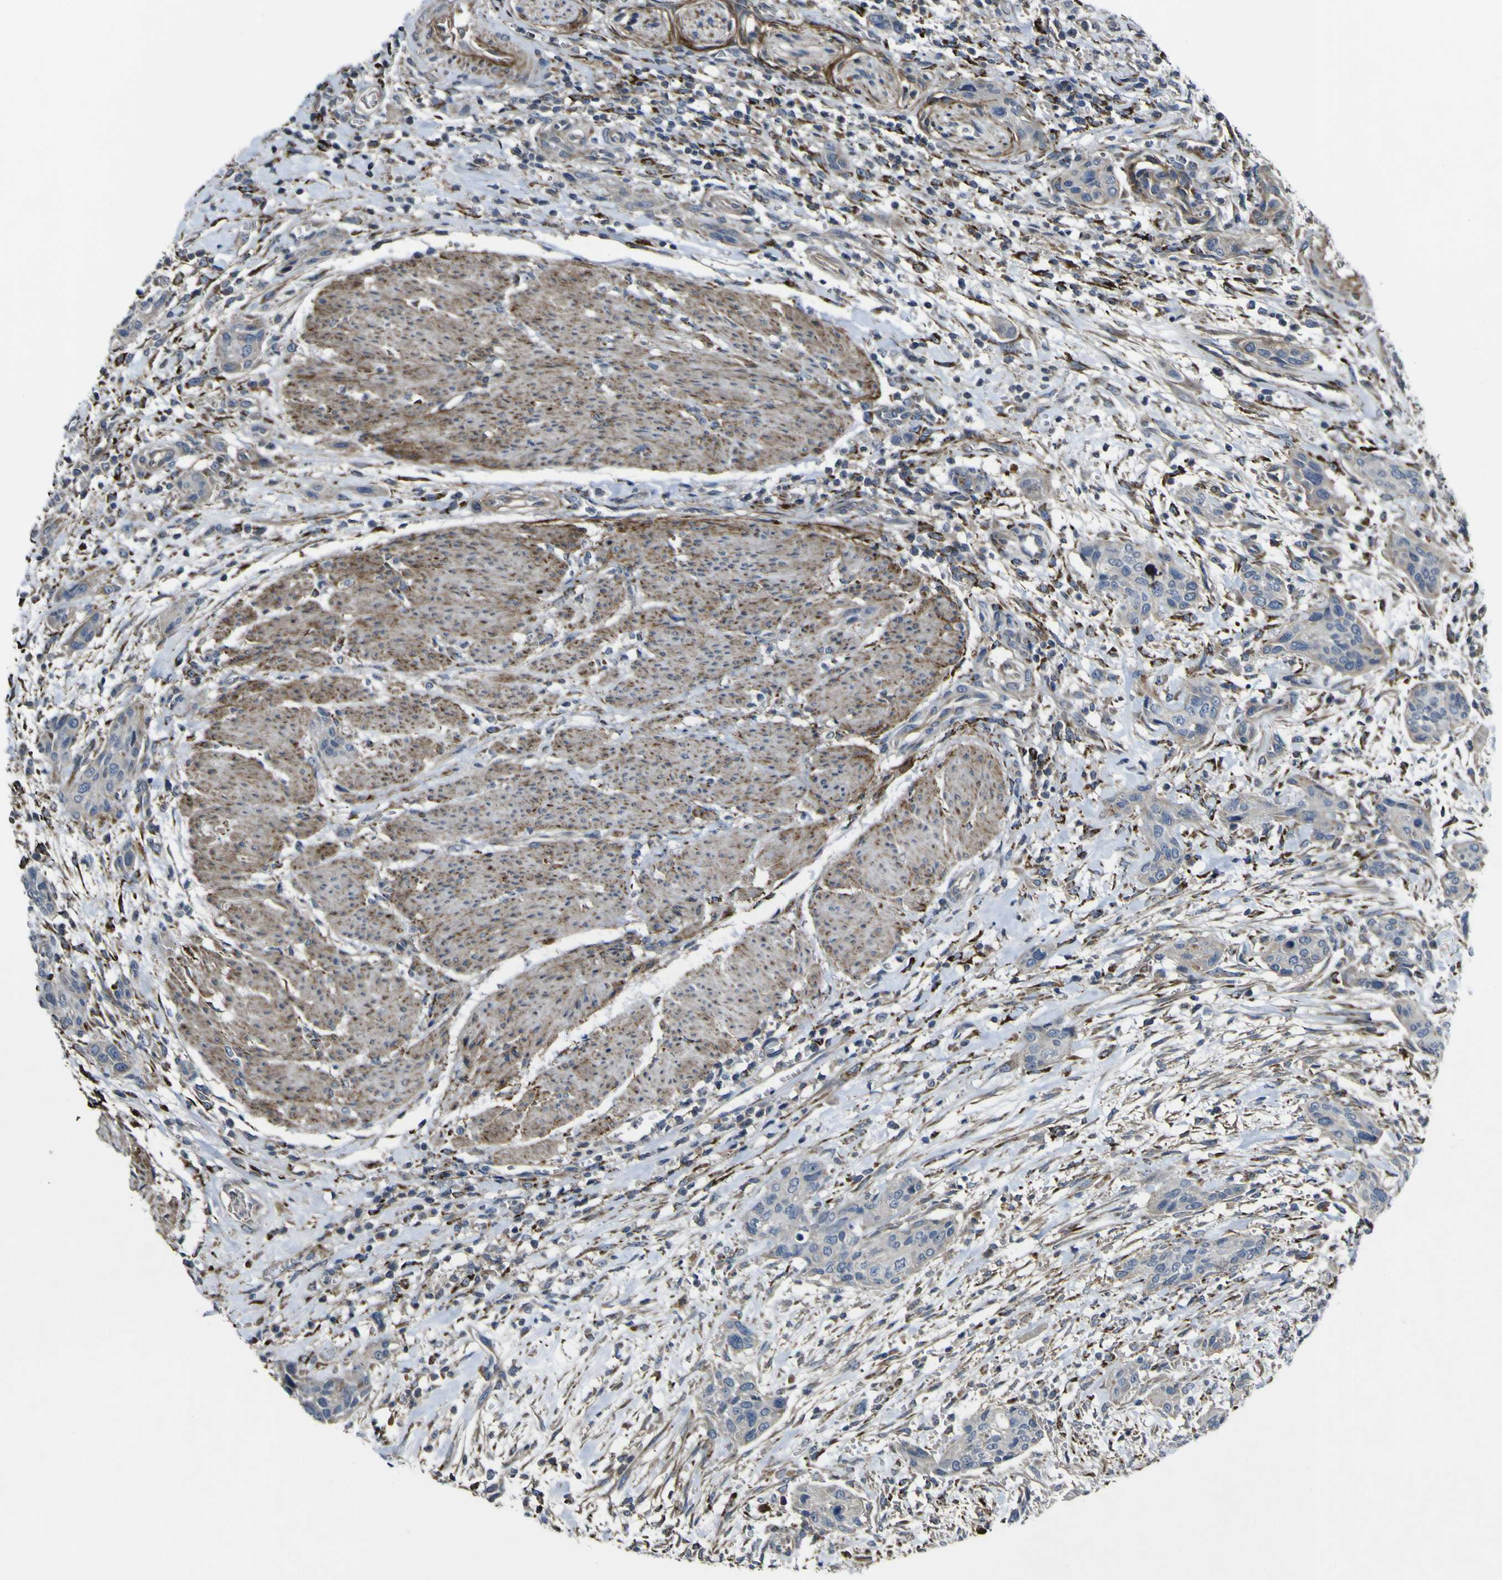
{"staining": {"intensity": "negative", "quantity": "none", "location": "none"}, "tissue": "urothelial cancer", "cell_type": "Tumor cells", "image_type": "cancer", "snomed": [{"axis": "morphology", "description": "Urothelial carcinoma, High grade"}, {"axis": "topography", "description": "Urinary bladder"}], "caption": "Photomicrograph shows no protein expression in tumor cells of high-grade urothelial carcinoma tissue. (DAB immunohistochemistry with hematoxylin counter stain).", "gene": "GPLD1", "patient": {"sex": "male", "age": 35}}